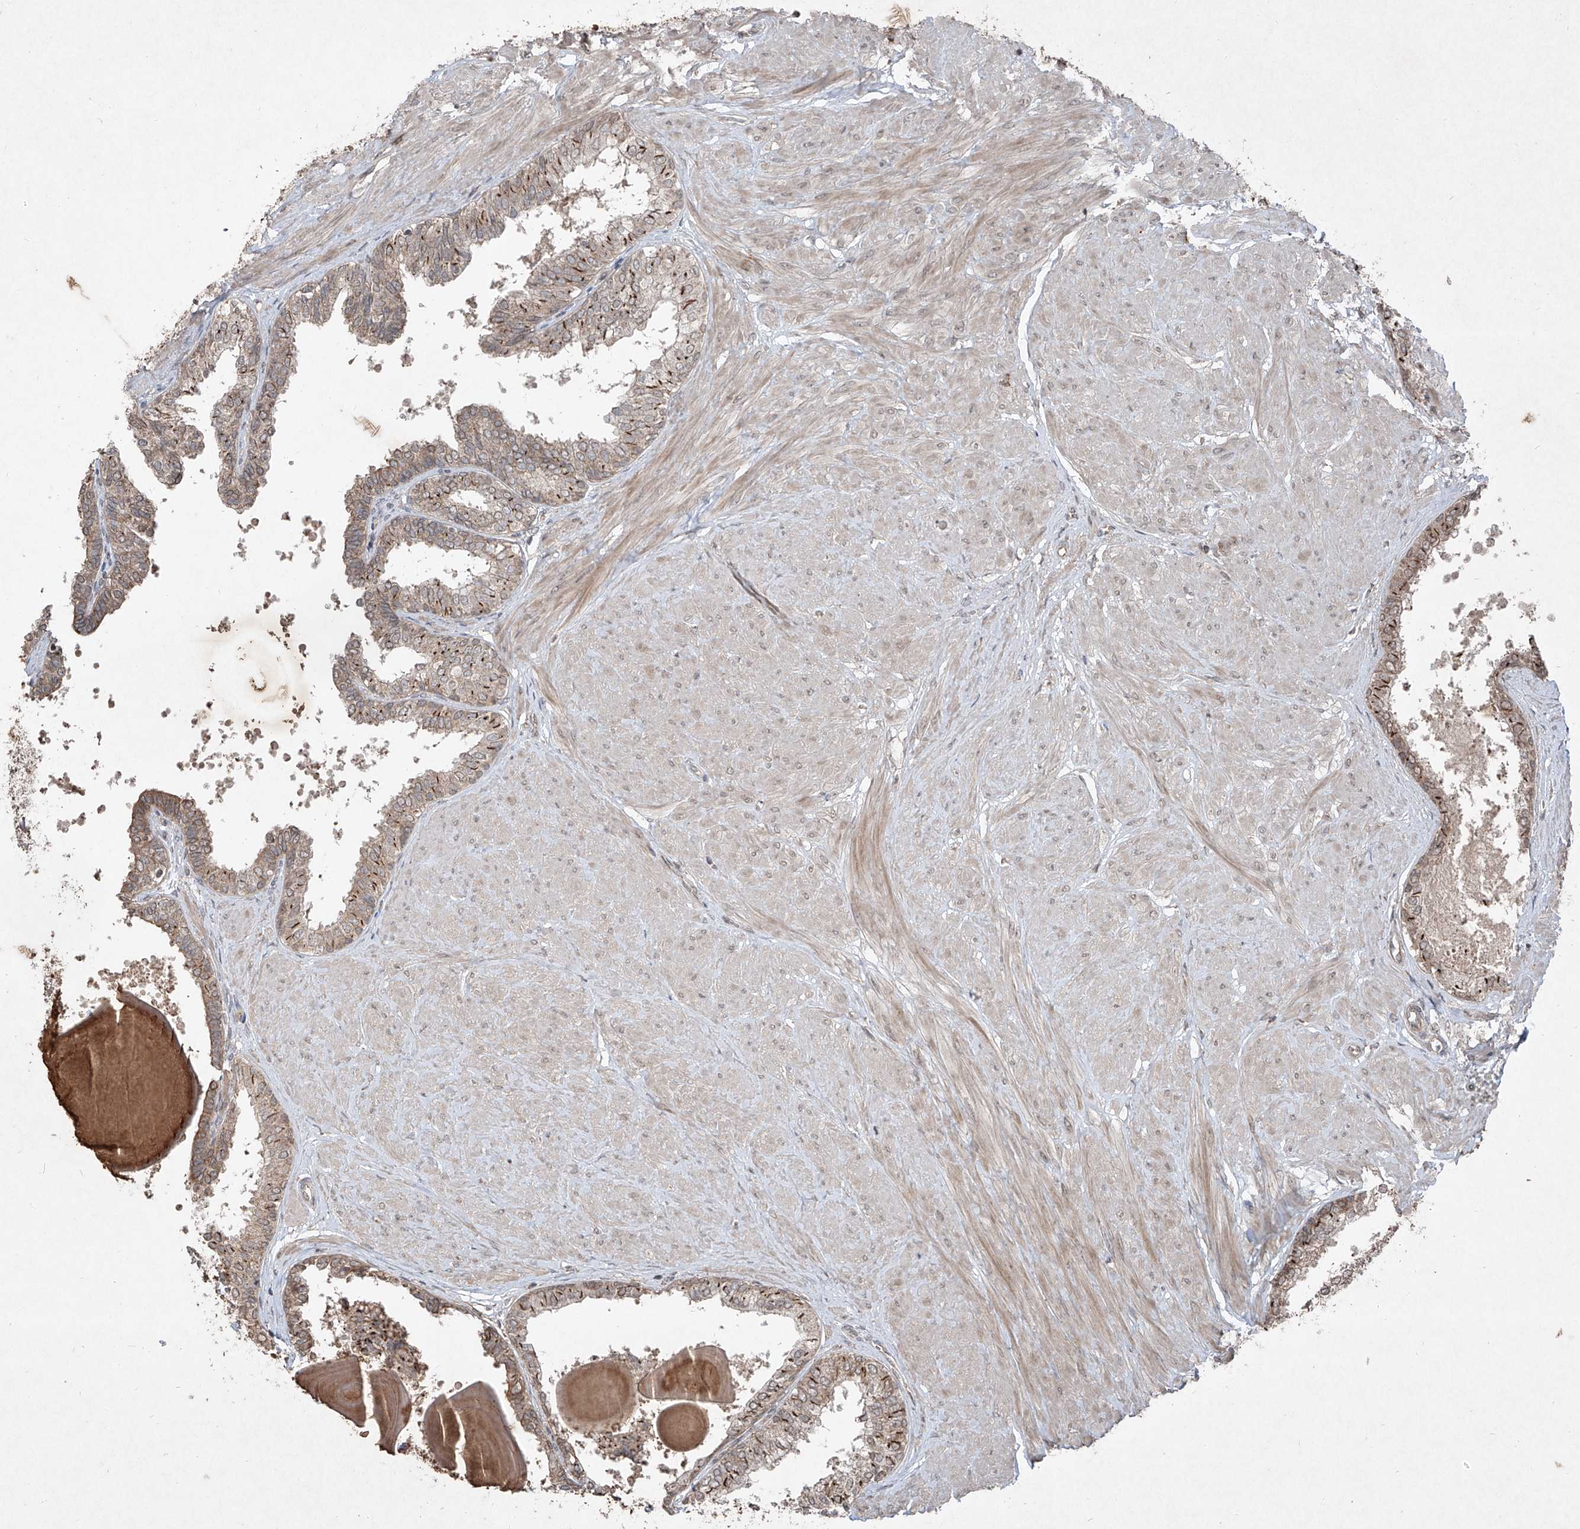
{"staining": {"intensity": "moderate", "quantity": ">75%", "location": "cytoplasmic/membranous"}, "tissue": "prostate", "cell_type": "Glandular cells", "image_type": "normal", "snomed": [{"axis": "morphology", "description": "Normal tissue, NOS"}, {"axis": "topography", "description": "Prostate"}], "caption": "DAB (3,3'-diaminobenzidine) immunohistochemical staining of unremarkable prostate reveals moderate cytoplasmic/membranous protein positivity in approximately >75% of glandular cells. (IHC, brightfield microscopy, high magnification).", "gene": "ABCD3", "patient": {"sex": "male", "age": 48}}